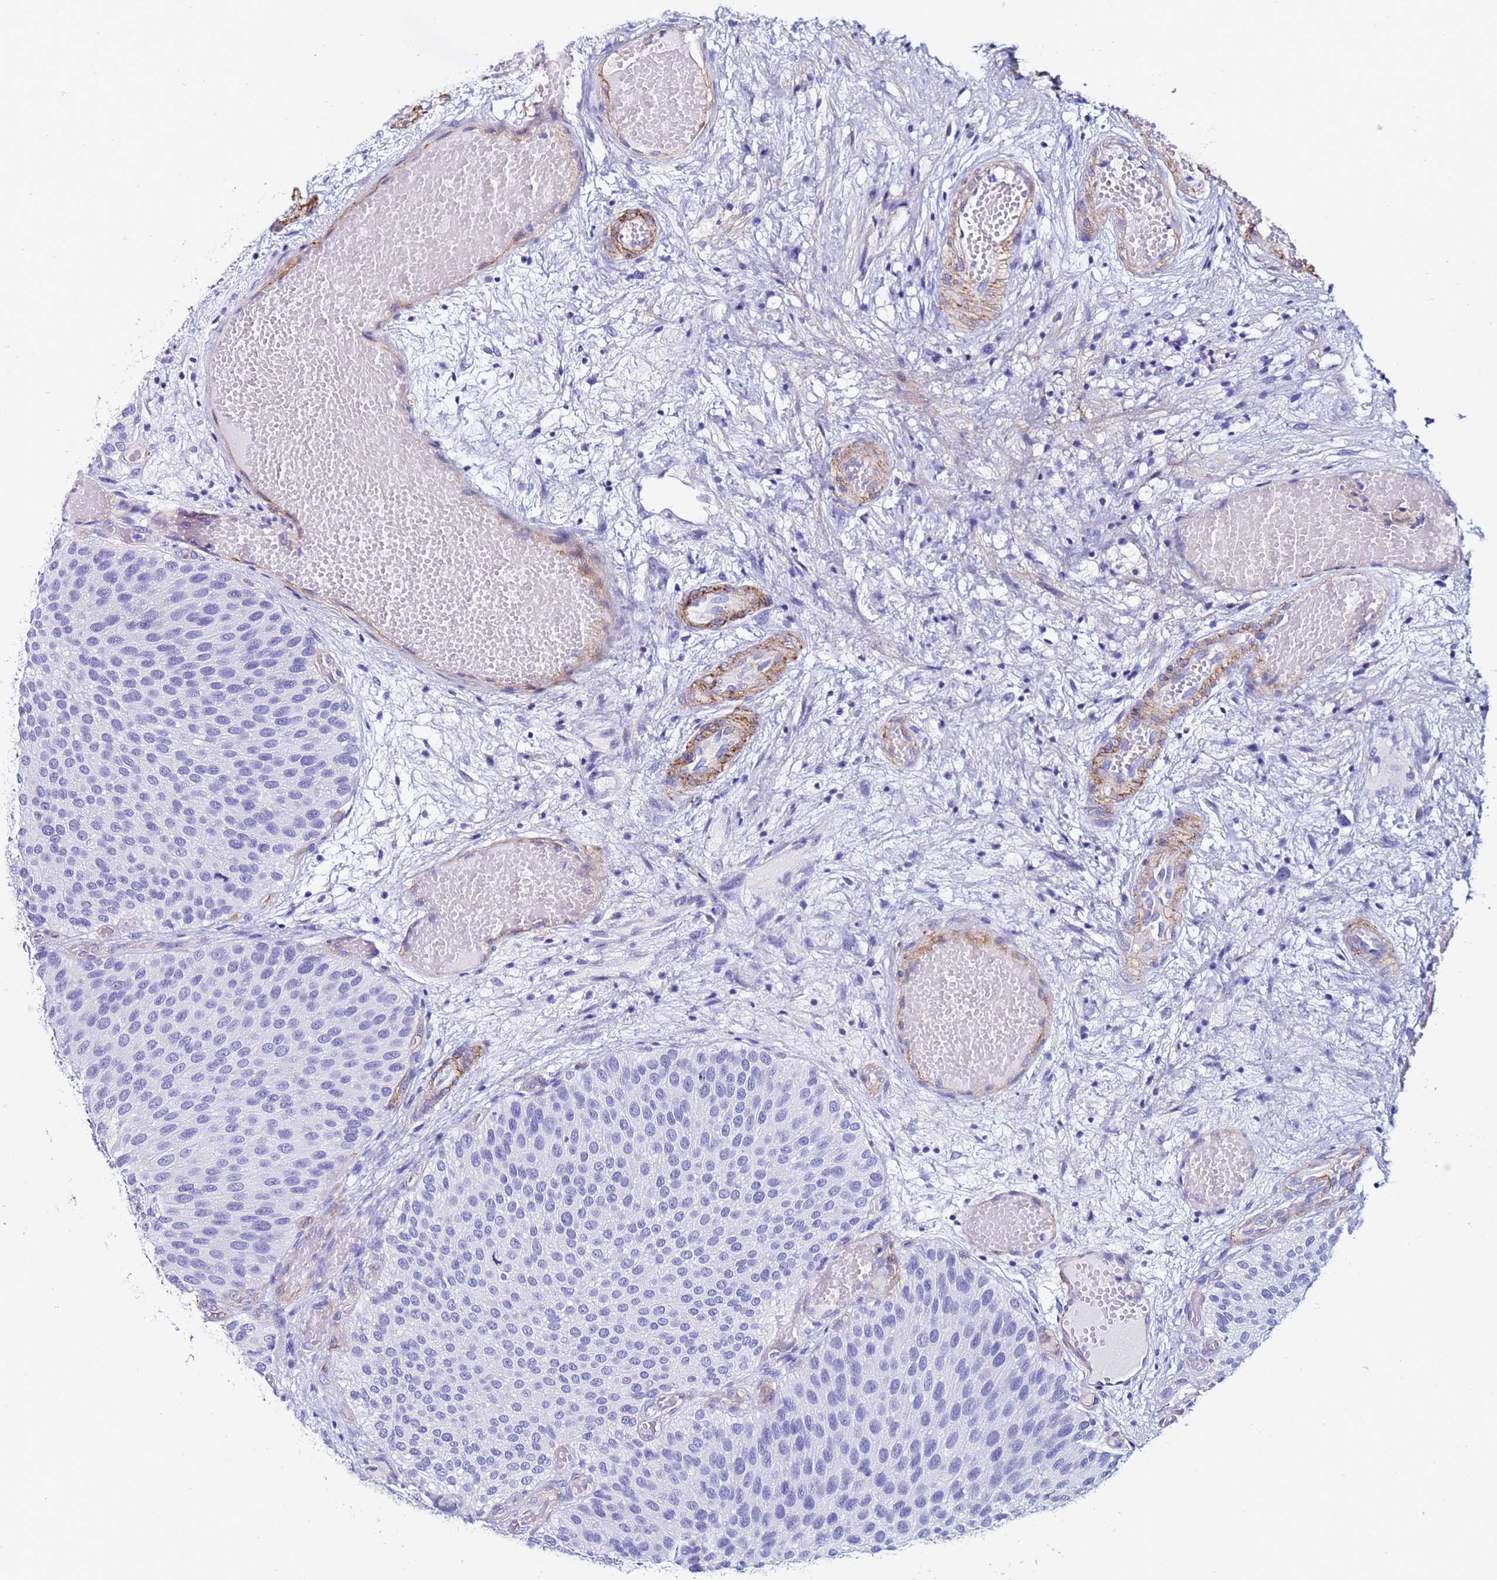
{"staining": {"intensity": "negative", "quantity": "none", "location": "none"}, "tissue": "urothelial cancer", "cell_type": "Tumor cells", "image_type": "cancer", "snomed": [{"axis": "morphology", "description": "Urothelial carcinoma, Low grade"}, {"axis": "topography", "description": "Urinary bladder"}], "caption": "The image demonstrates no staining of tumor cells in low-grade urothelial carcinoma. (Stains: DAB immunohistochemistry with hematoxylin counter stain, Microscopy: brightfield microscopy at high magnification).", "gene": "DEFB104A", "patient": {"sex": "male", "age": 89}}